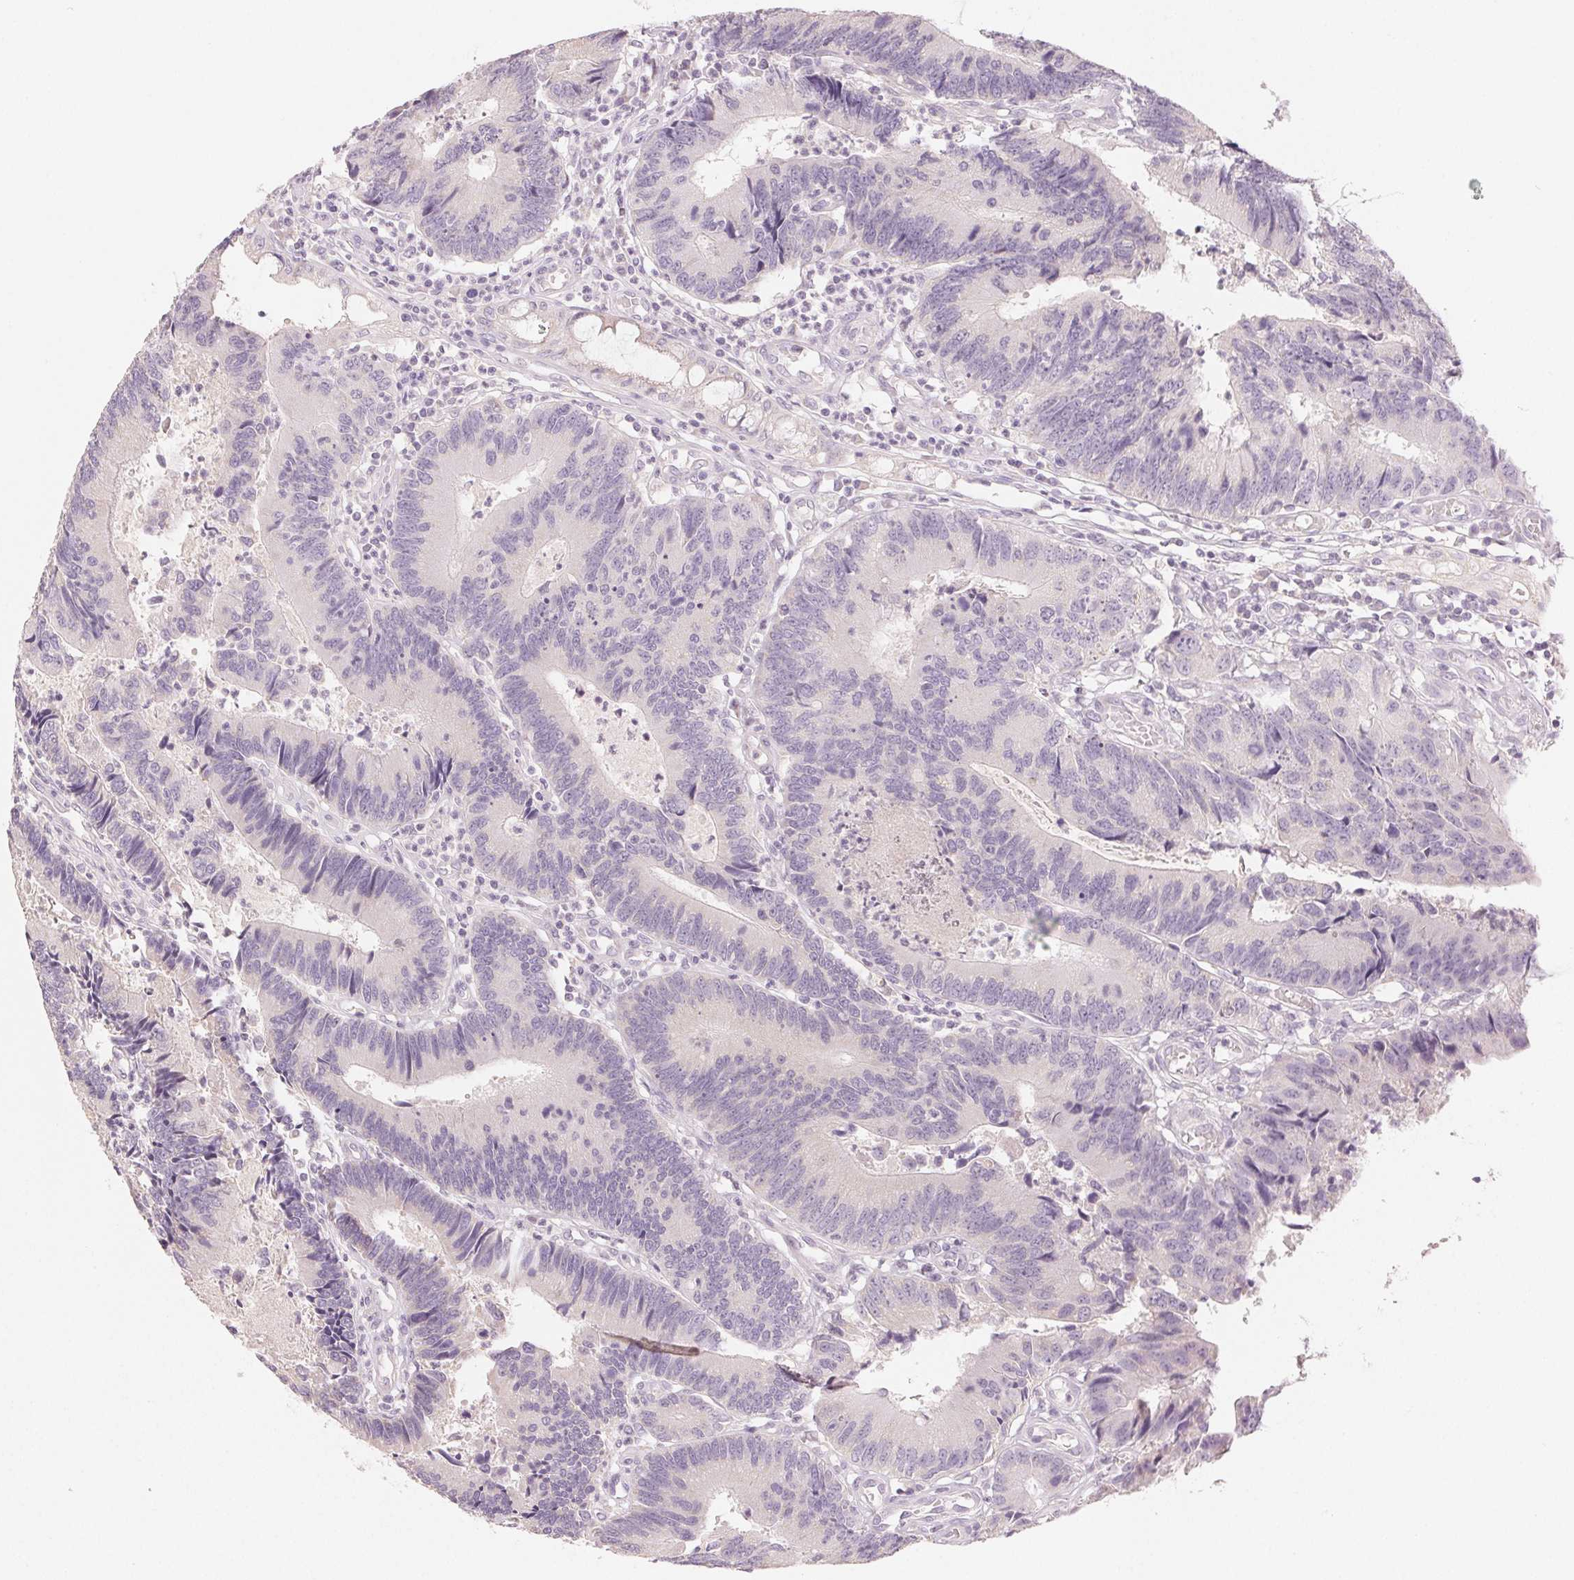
{"staining": {"intensity": "negative", "quantity": "none", "location": "none"}, "tissue": "colorectal cancer", "cell_type": "Tumor cells", "image_type": "cancer", "snomed": [{"axis": "morphology", "description": "Adenocarcinoma, NOS"}, {"axis": "topography", "description": "Colon"}], "caption": "DAB (3,3'-diaminobenzidine) immunohistochemical staining of colorectal adenocarcinoma shows no significant expression in tumor cells.", "gene": "LVRN", "patient": {"sex": "female", "age": 67}}